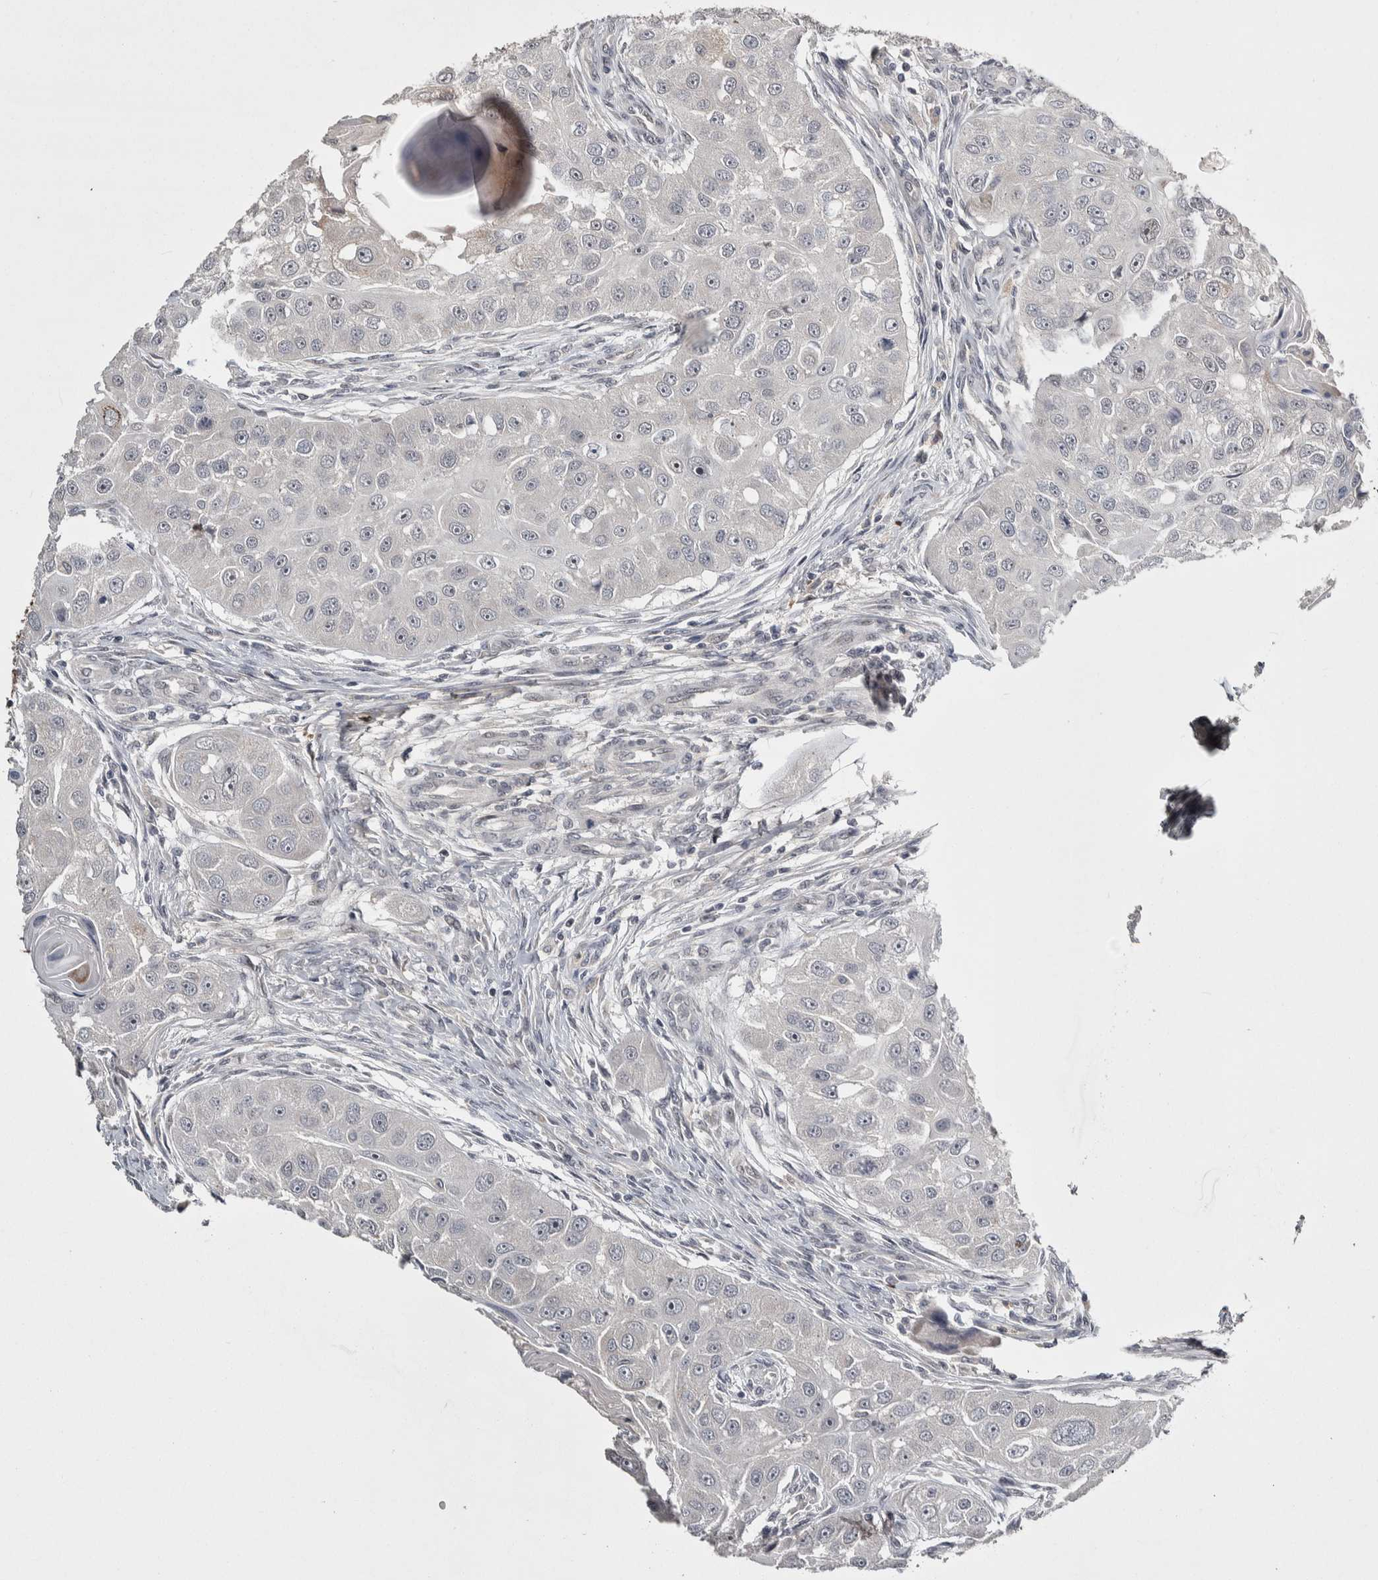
{"staining": {"intensity": "negative", "quantity": "none", "location": "none"}, "tissue": "head and neck cancer", "cell_type": "Tumor cells", "image_type": "cancer", "snomed": [{"axis": "morphology", "description": "Normal tissue, NOS"}, {"axis": "morphology", "description": "Squamous cell carcinoma, NOS"}, {"axis": "topography", "description": "Skeletal muscle"}, {"axis": "topography", "description": "Head-Neck"}], "caption": "Tumor cells are negative for protein expression in human squamous cell carcinoma (head and neck). (DAB (3,3'-diaminobenzidine) immunohistochemistry (IHC), high magnification).", "gene": "ASPN", "patient": {"sex": "male", "age": 51}}